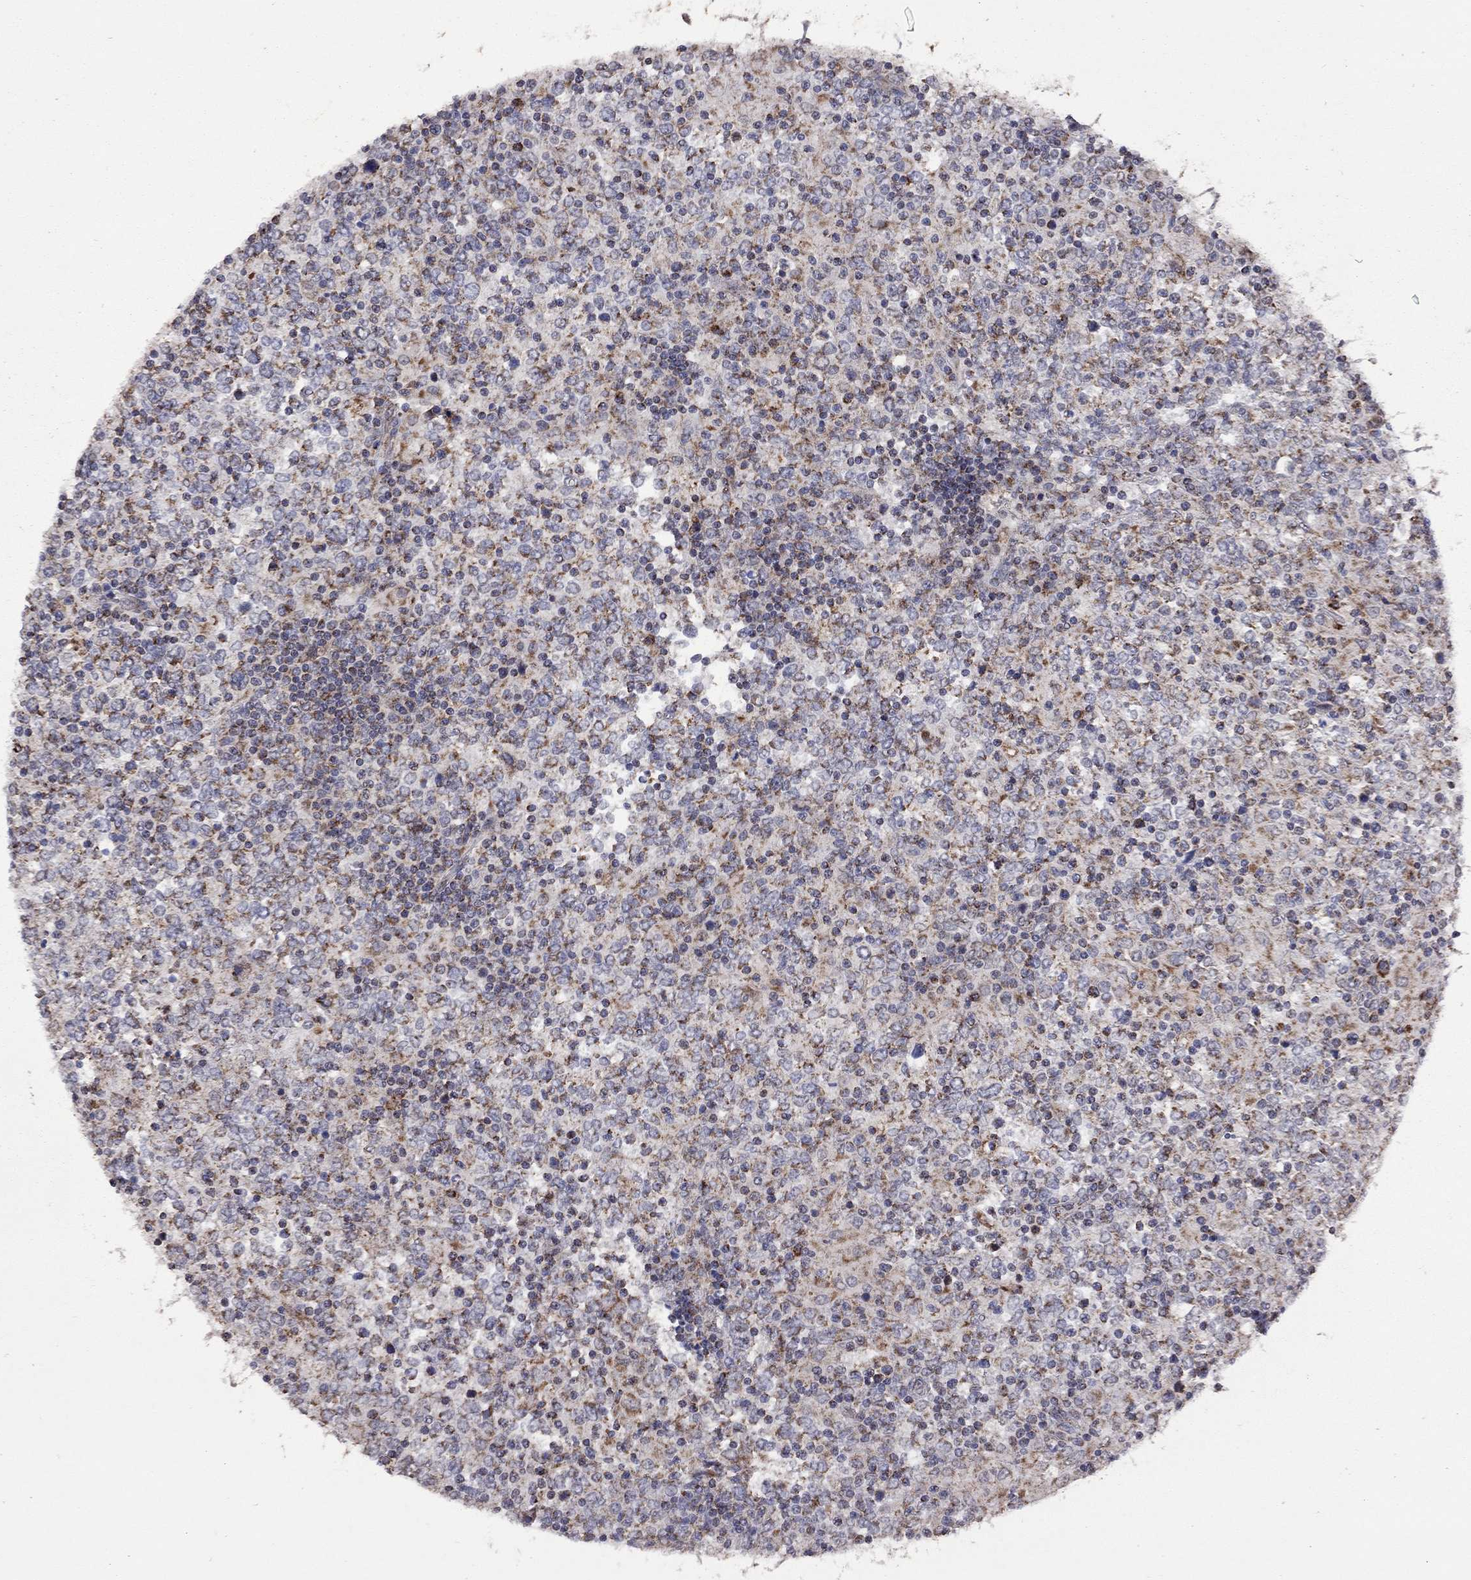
{"staining": {"intensity": "strong", "quantity": "<25%", "location": "cytoplasmic/membranous"}, "tissue": "lymphoma", "cell_type": "Tumor cells", "image_type": "cancer", "snomed": [{"axis": "morphology", "description": "Malignant lymphoma, non-Hodgkin's type, High grade"}, {"axis": "topography", "description": "Lymph node"}], "caption": "Strong cytoplasmic/membranous protein positivity is seen in about <25% of tumor cells in lymphoma. The protein is shown in brown color, while the nuclei are stained blue.", "gene": "NDUFB1", "patient": {"sex": "female", "age": 84}}